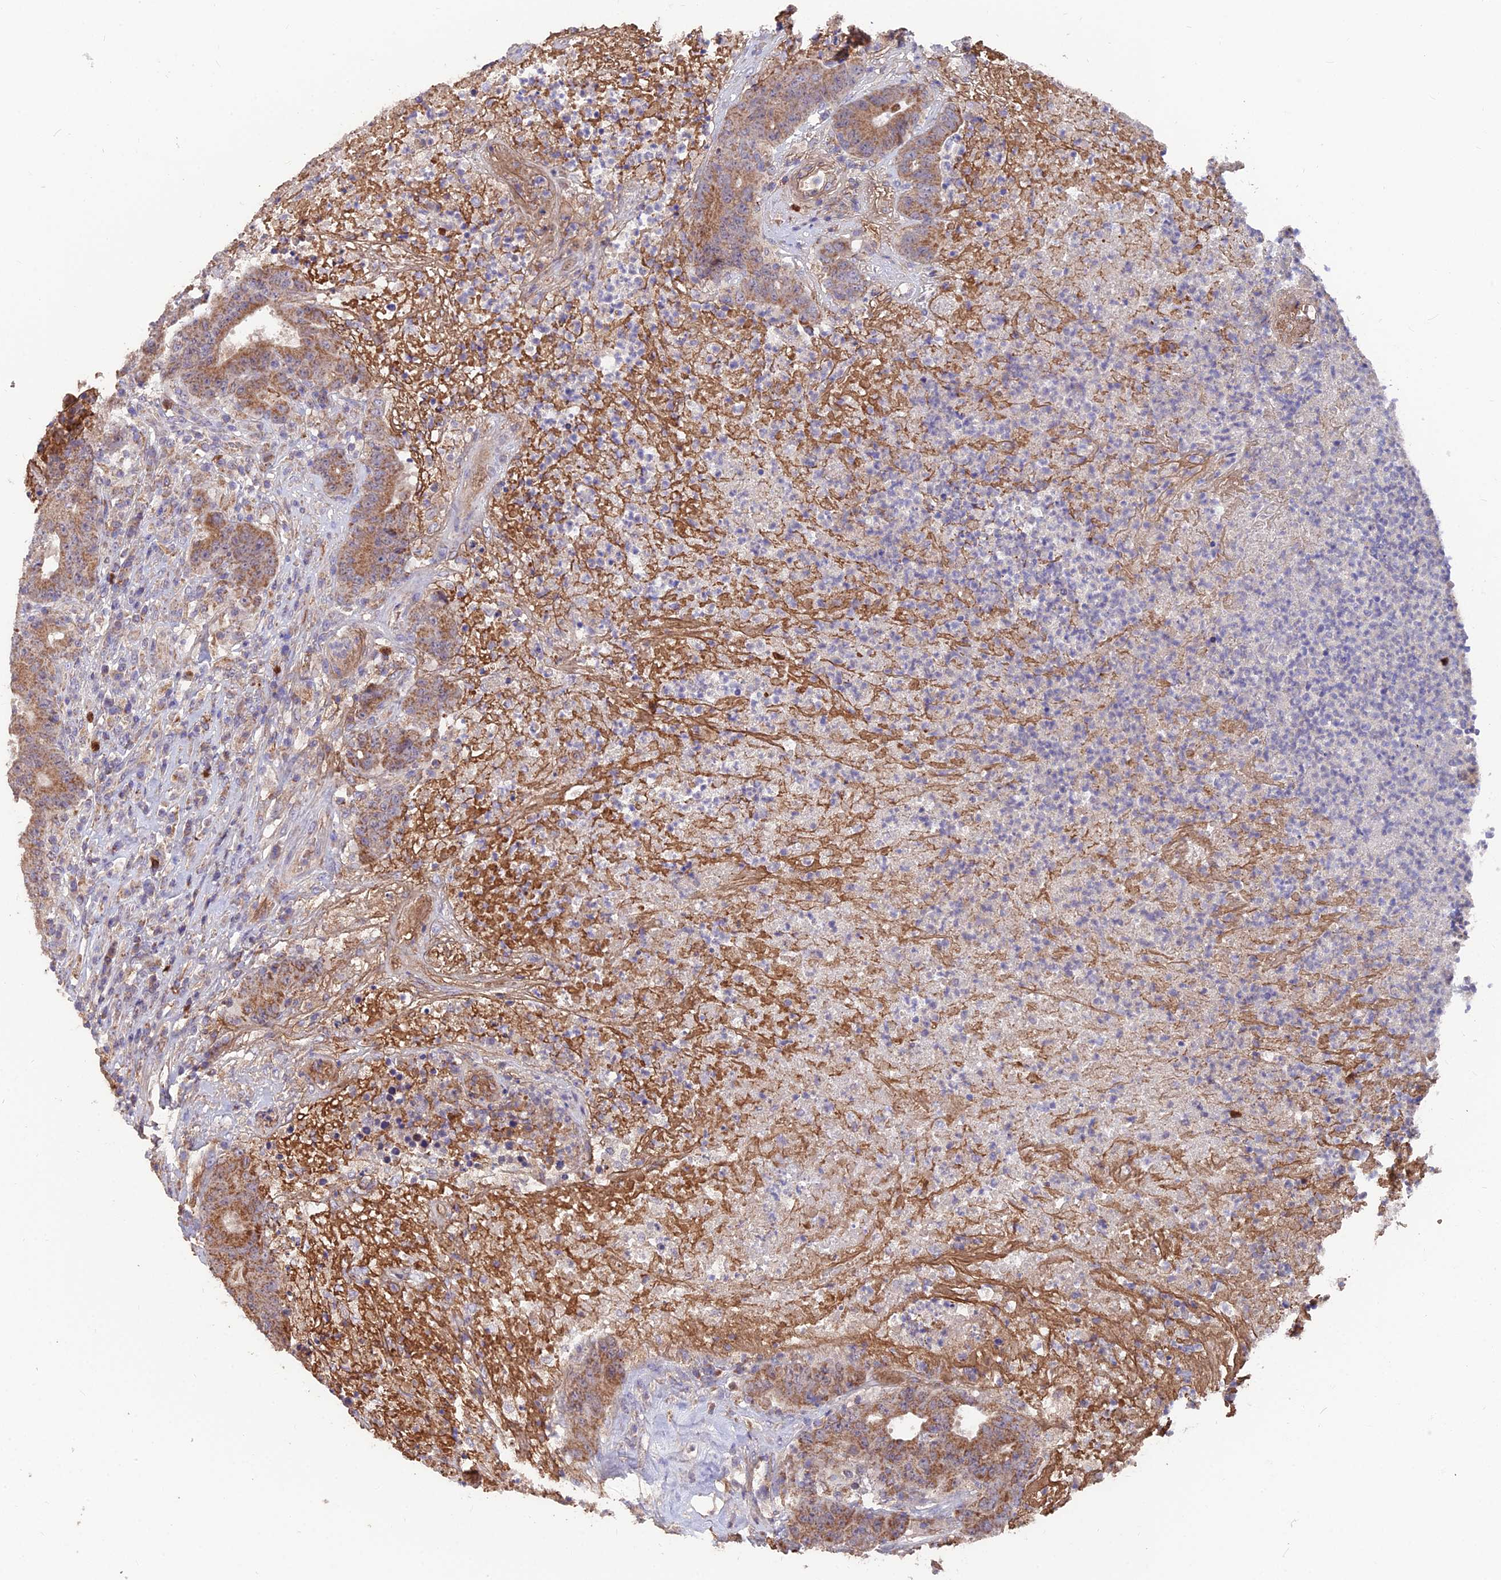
{"staining": {"intensity": "moderate", "quantity": ">75%", "location": "cytoplasmic/membranous"}, "tissue": "colorectal cancer", "cell_type": "Tumor cells", "image_type": "cancer", "snomed": [{"axis": "morphology", "description": "Adenocarcinoma, NOS"}, {"axis": "topography", "description": "Colon"}], "caption": "Immunohistochemistry (IHC) (DAB) staining of human colorectal cancer (adenocarcinoma) shows moderate cytoplasmic/membranous protein expression in approximately >75% of tumor cells.", "gene": "IFT22", "patient": {"sex": "female", "age": 75}}